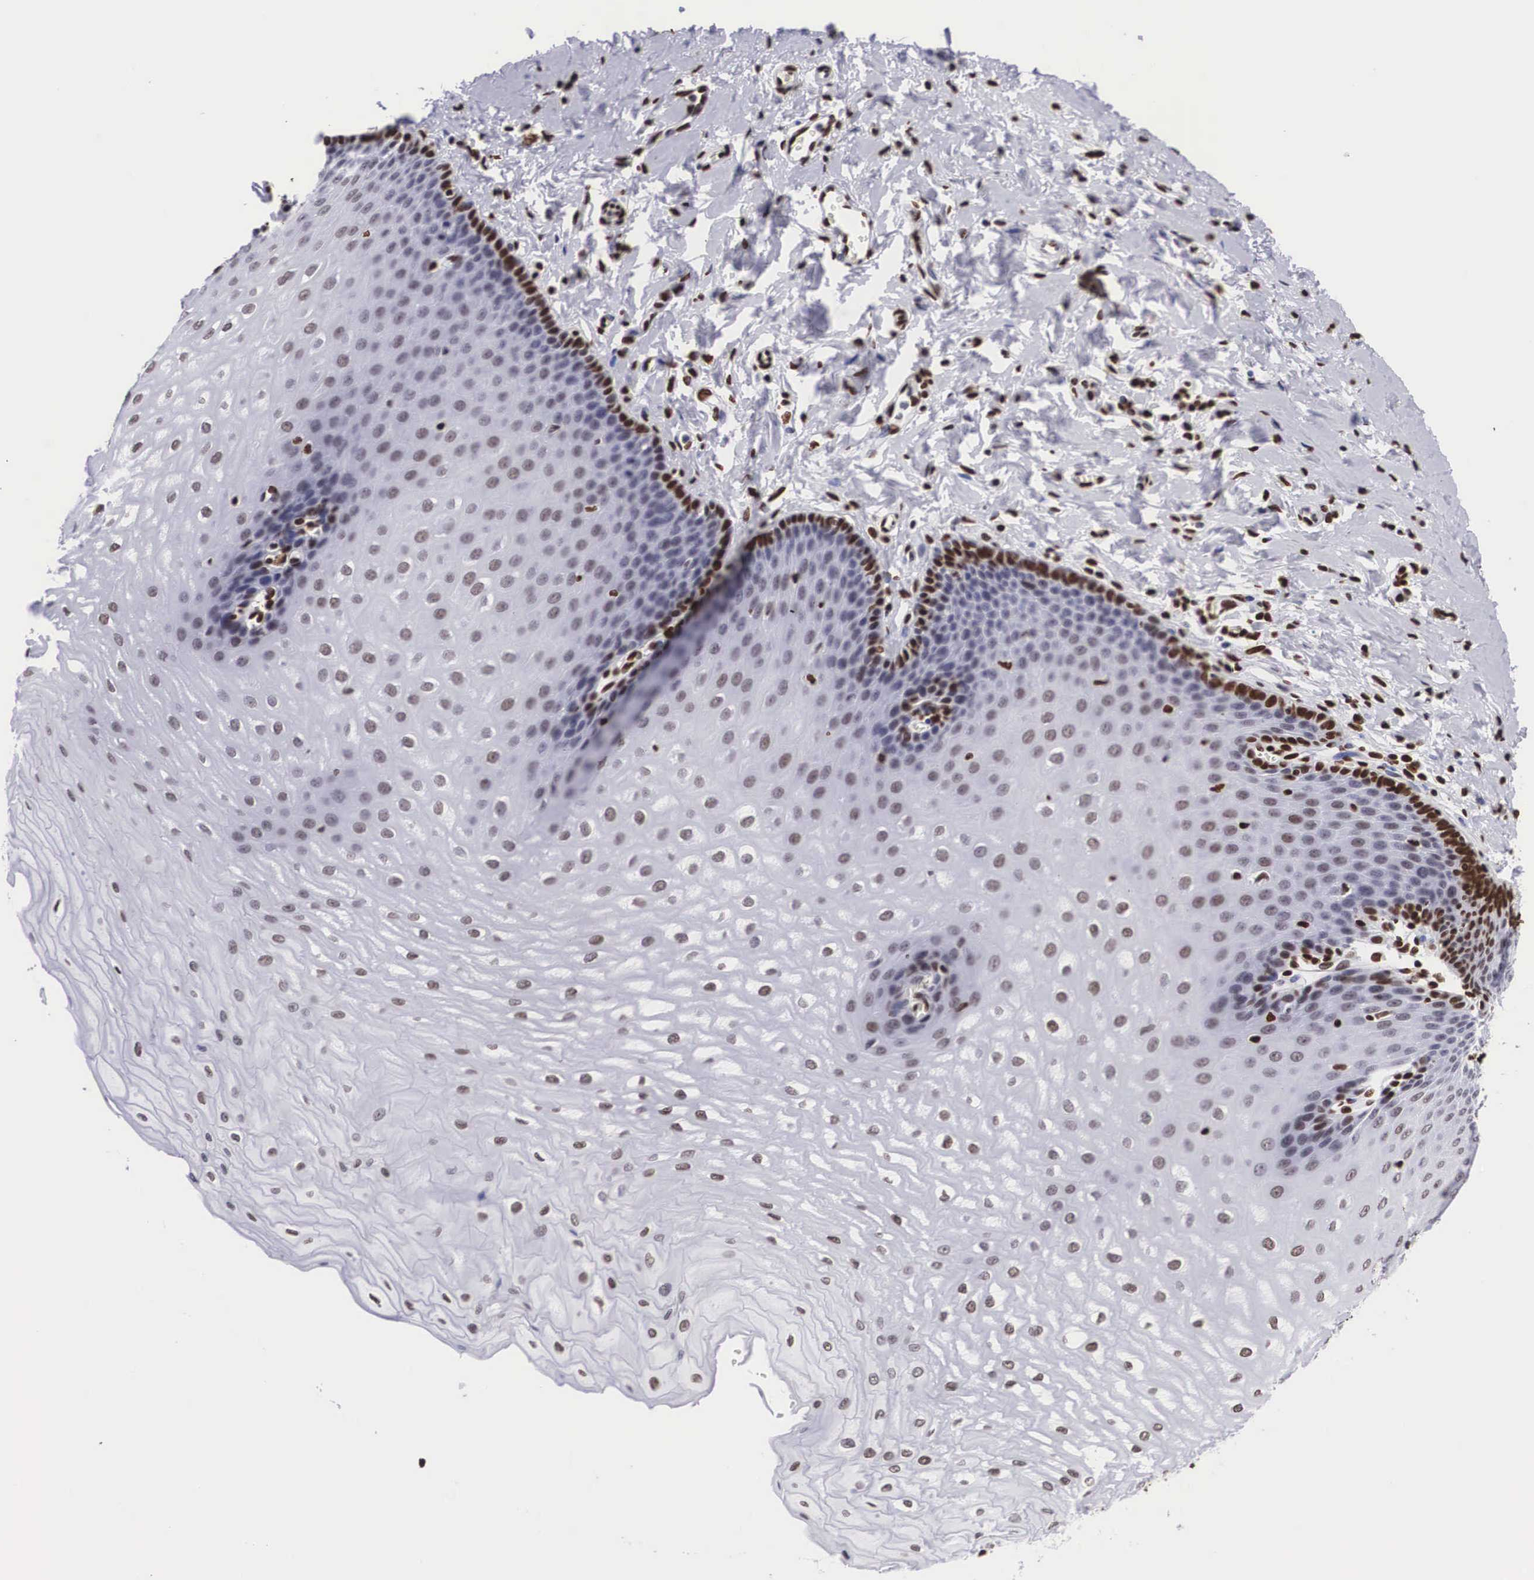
{"staining": {"intensity": "strong", "quantity": "<25%", "location": "nuclear"}, "tissue": "esophagus", "cell_type": "Squamous epithelial cells", "image_type": "normal", "snomed": [{"axis": "morphology", "description": "Normal tissue, NOS"}, {"axis": "topography", "description": "Esophagus"}], "caption": "IHC image of unremarkable esophagus: human esophagus stained using immunohistochemistry (IHC) exhibits medium levels of strong protein expression localized specifically in the nuclear of squamous epithelial cells, appearing as a nuclear brown color.", "gene": "MECP2", "patient": {"sex": "male", "age": 70}}